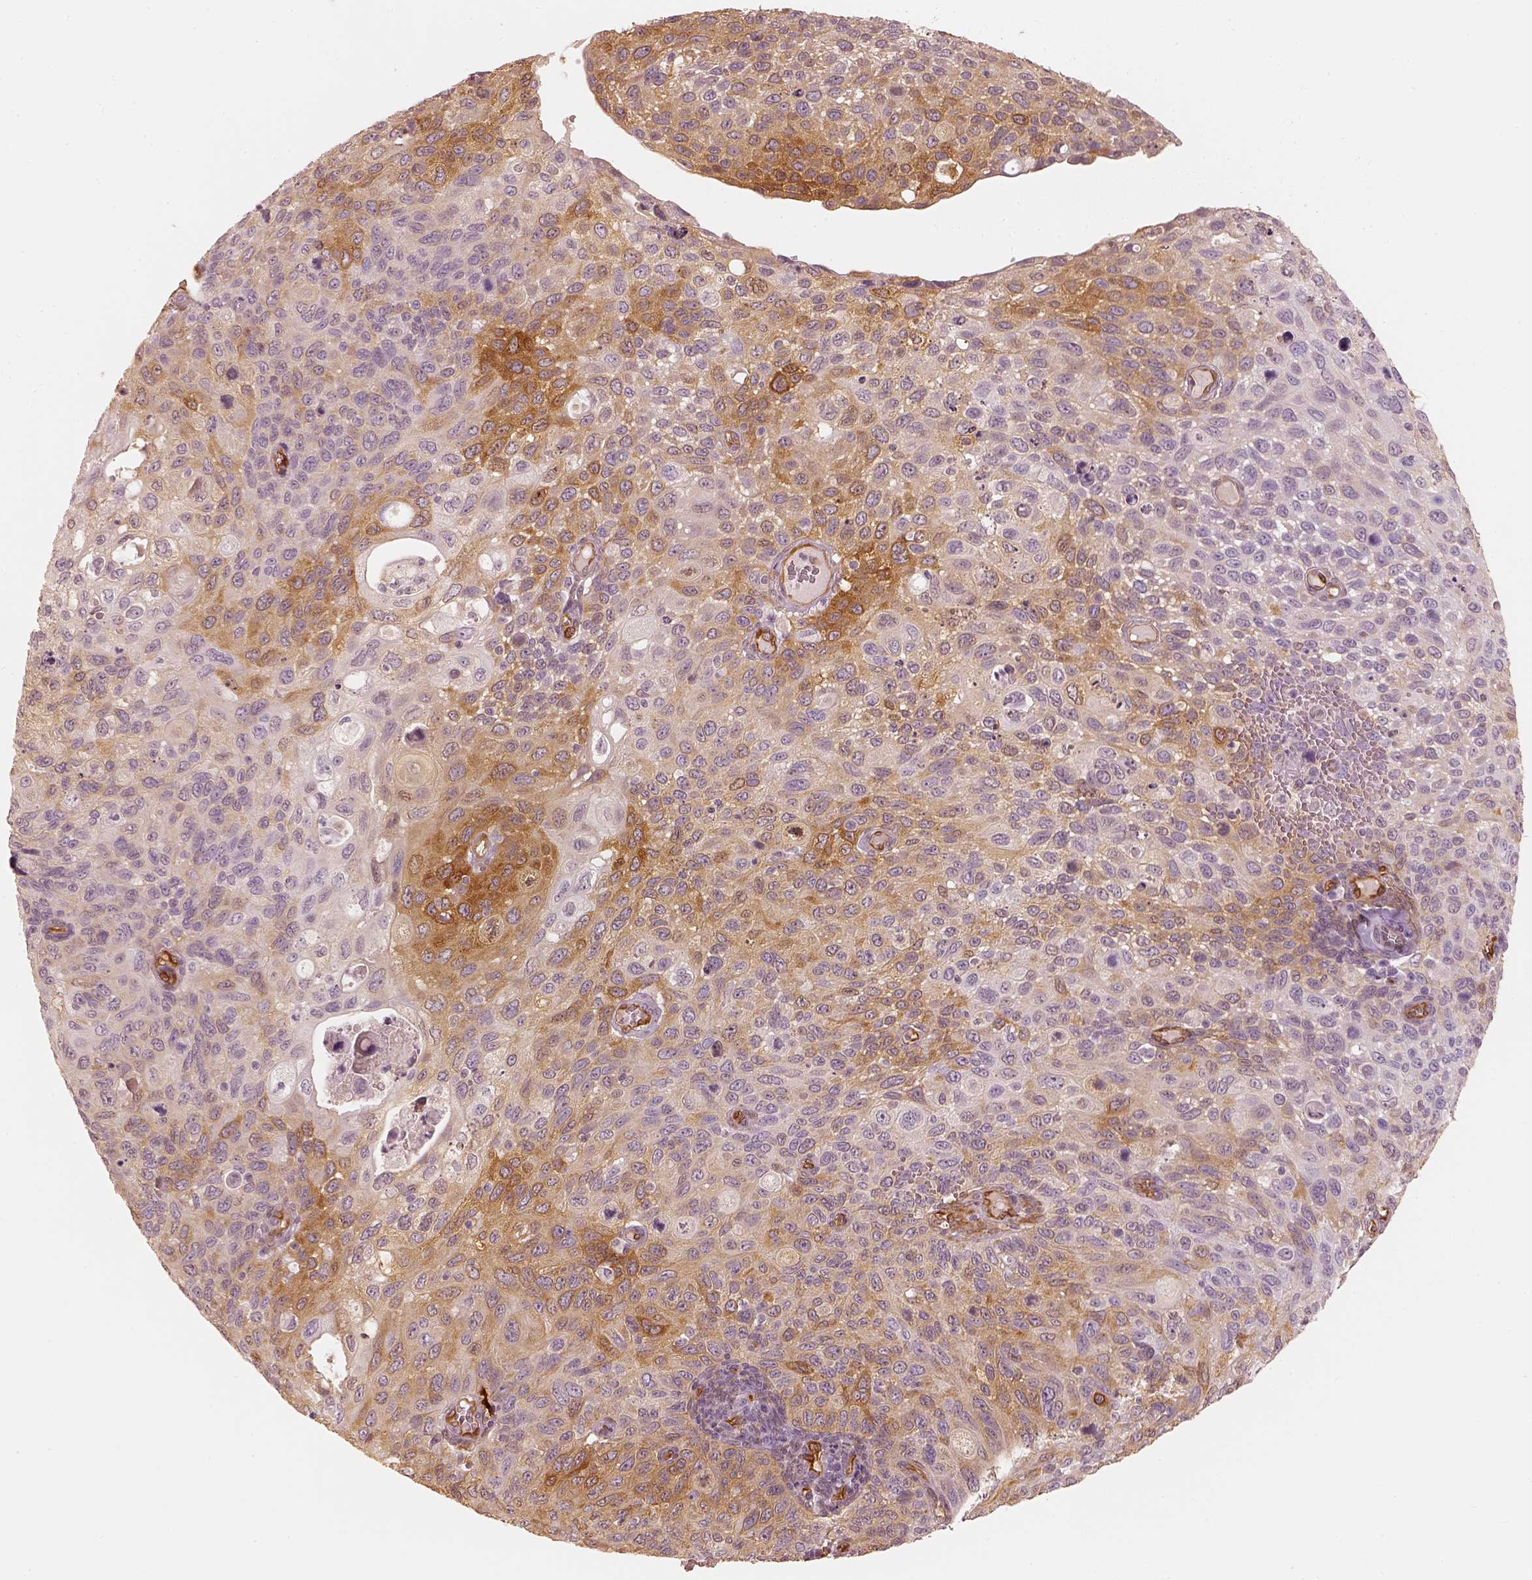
{"staining": {"intensity": "moderate", "quantity": "25%-75%", "location": "cytoplasmic/membranous"}, "tissue": "cervical cancer", "cell_type": "Tumor cells", "image_type": "cancer", "snomed": [{"axis": "morphology", "description": "Squamous cell carcinoma, NOS"}, {"axis": "topography", "description": "Cervix"}], "caption": "Immunohistochemistry (IHC) staining of squamous cell carcinoma (cervical), which reveals medium levels of moderate cytoplasmic/membranous expression in about 25%-75% of tumor cells indicating moderate cytoplasmic/membranous protein positivity. The staining was performed using DAB (brown) for protein detection and nuclei were counterstained in hematoxylin (blue).", "gene": "FSCN1", "patient": {"sex": "female", "age": 70}}